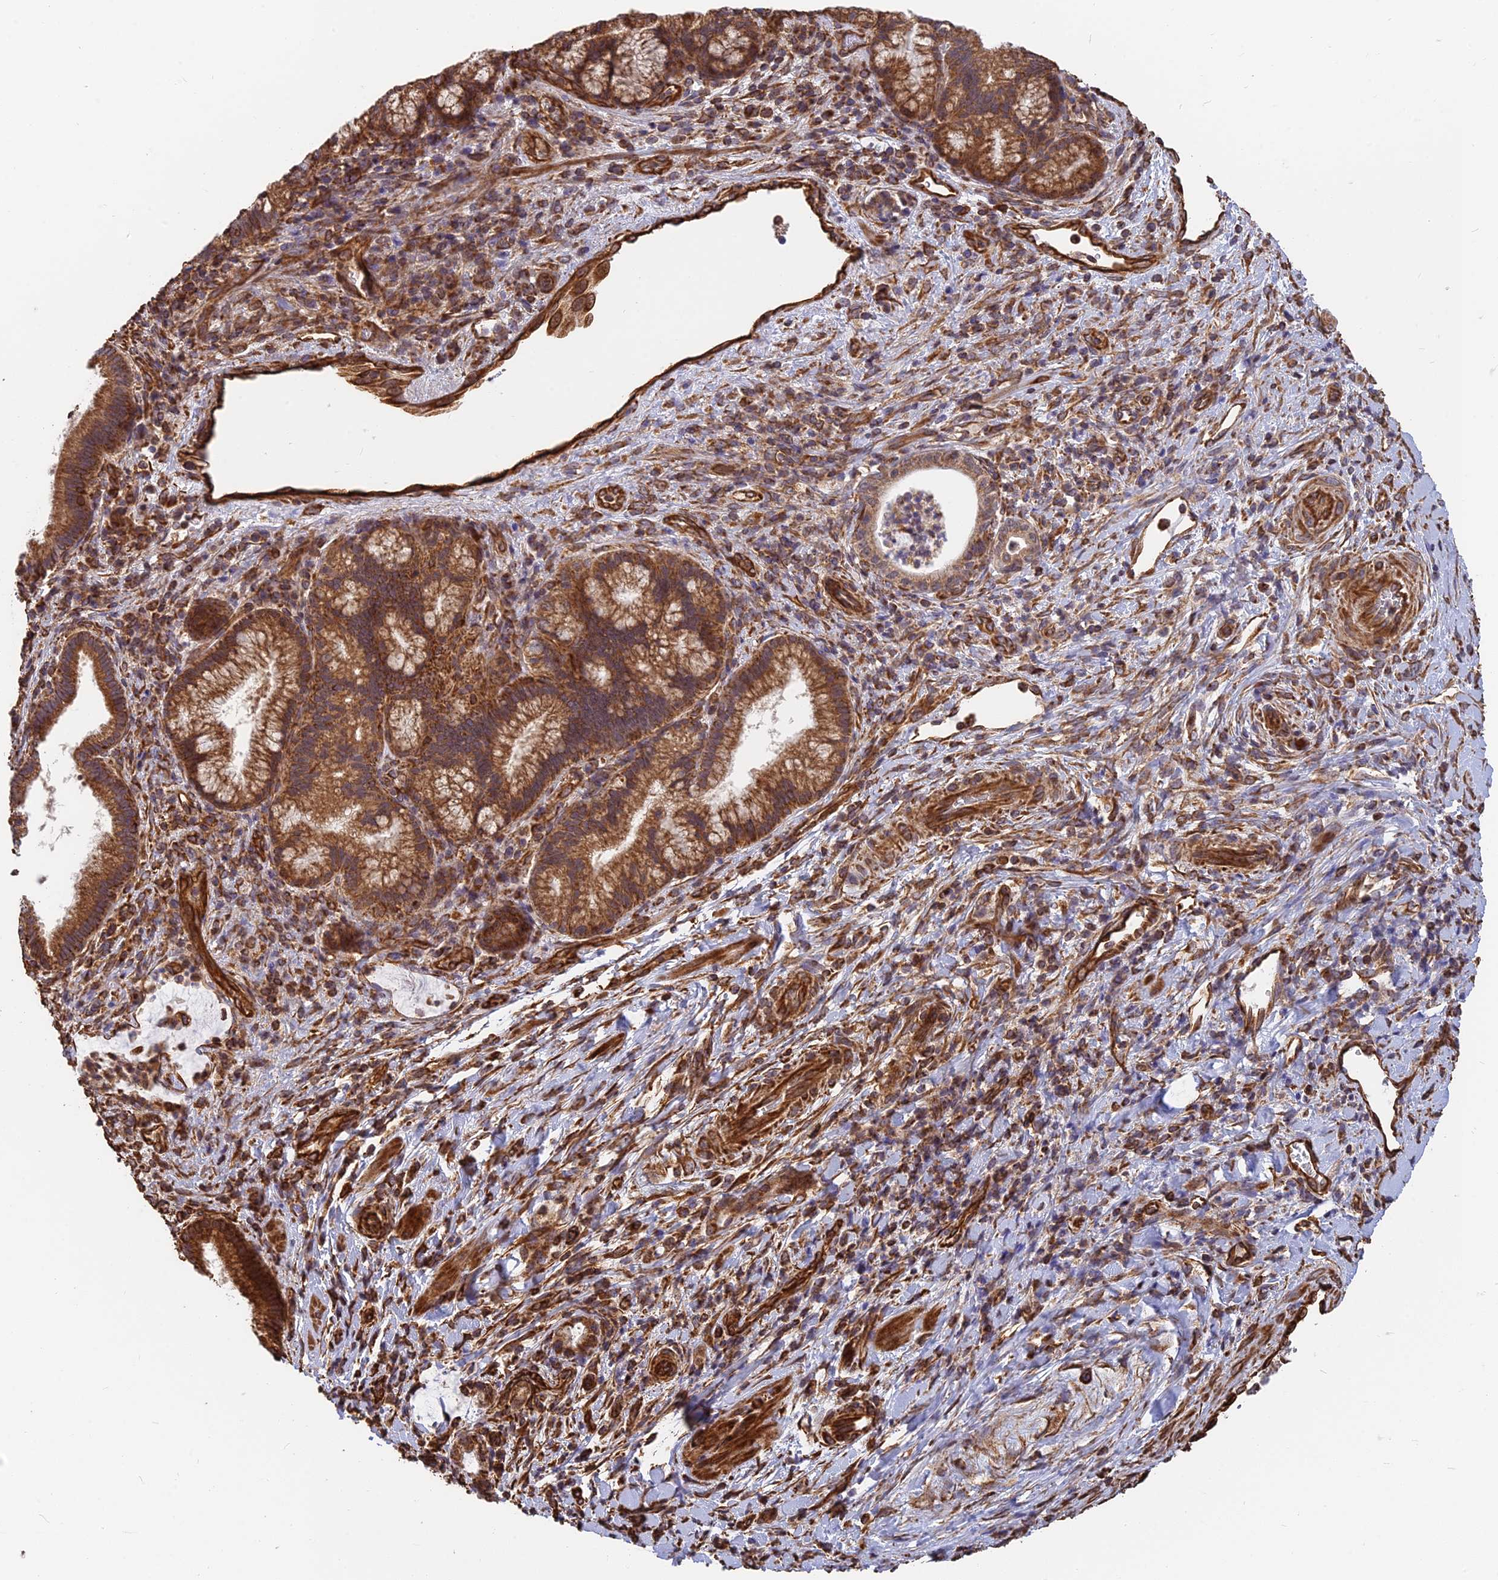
{"staining": {"intensity": "strong", "quantity": ">75%", "location": "cytoplasmic/membranous"}, "tissue": "pancreatic cancer", "cell_type": "Tumor cells", "image_type": "cancer", "snomed": [{"axis": "morphology", "description": "Normal tissue, NOS"}, {"axis": "morphology", "description": "Adenocarcinoma, NOS"}, {"axis": "topography", "description": "Pancreas"}], "caption": "This micrograph exhibits pancreatic adenocarcinoma stained with immunohistochemistry to label a protein in brown. The cytoplasmic/membranous of tumor cells show strong positivity for the protein. Nuclei are counter-stained blue.", "gene": "DSTYK", "patient": {"sex": "female", "age": 55}}